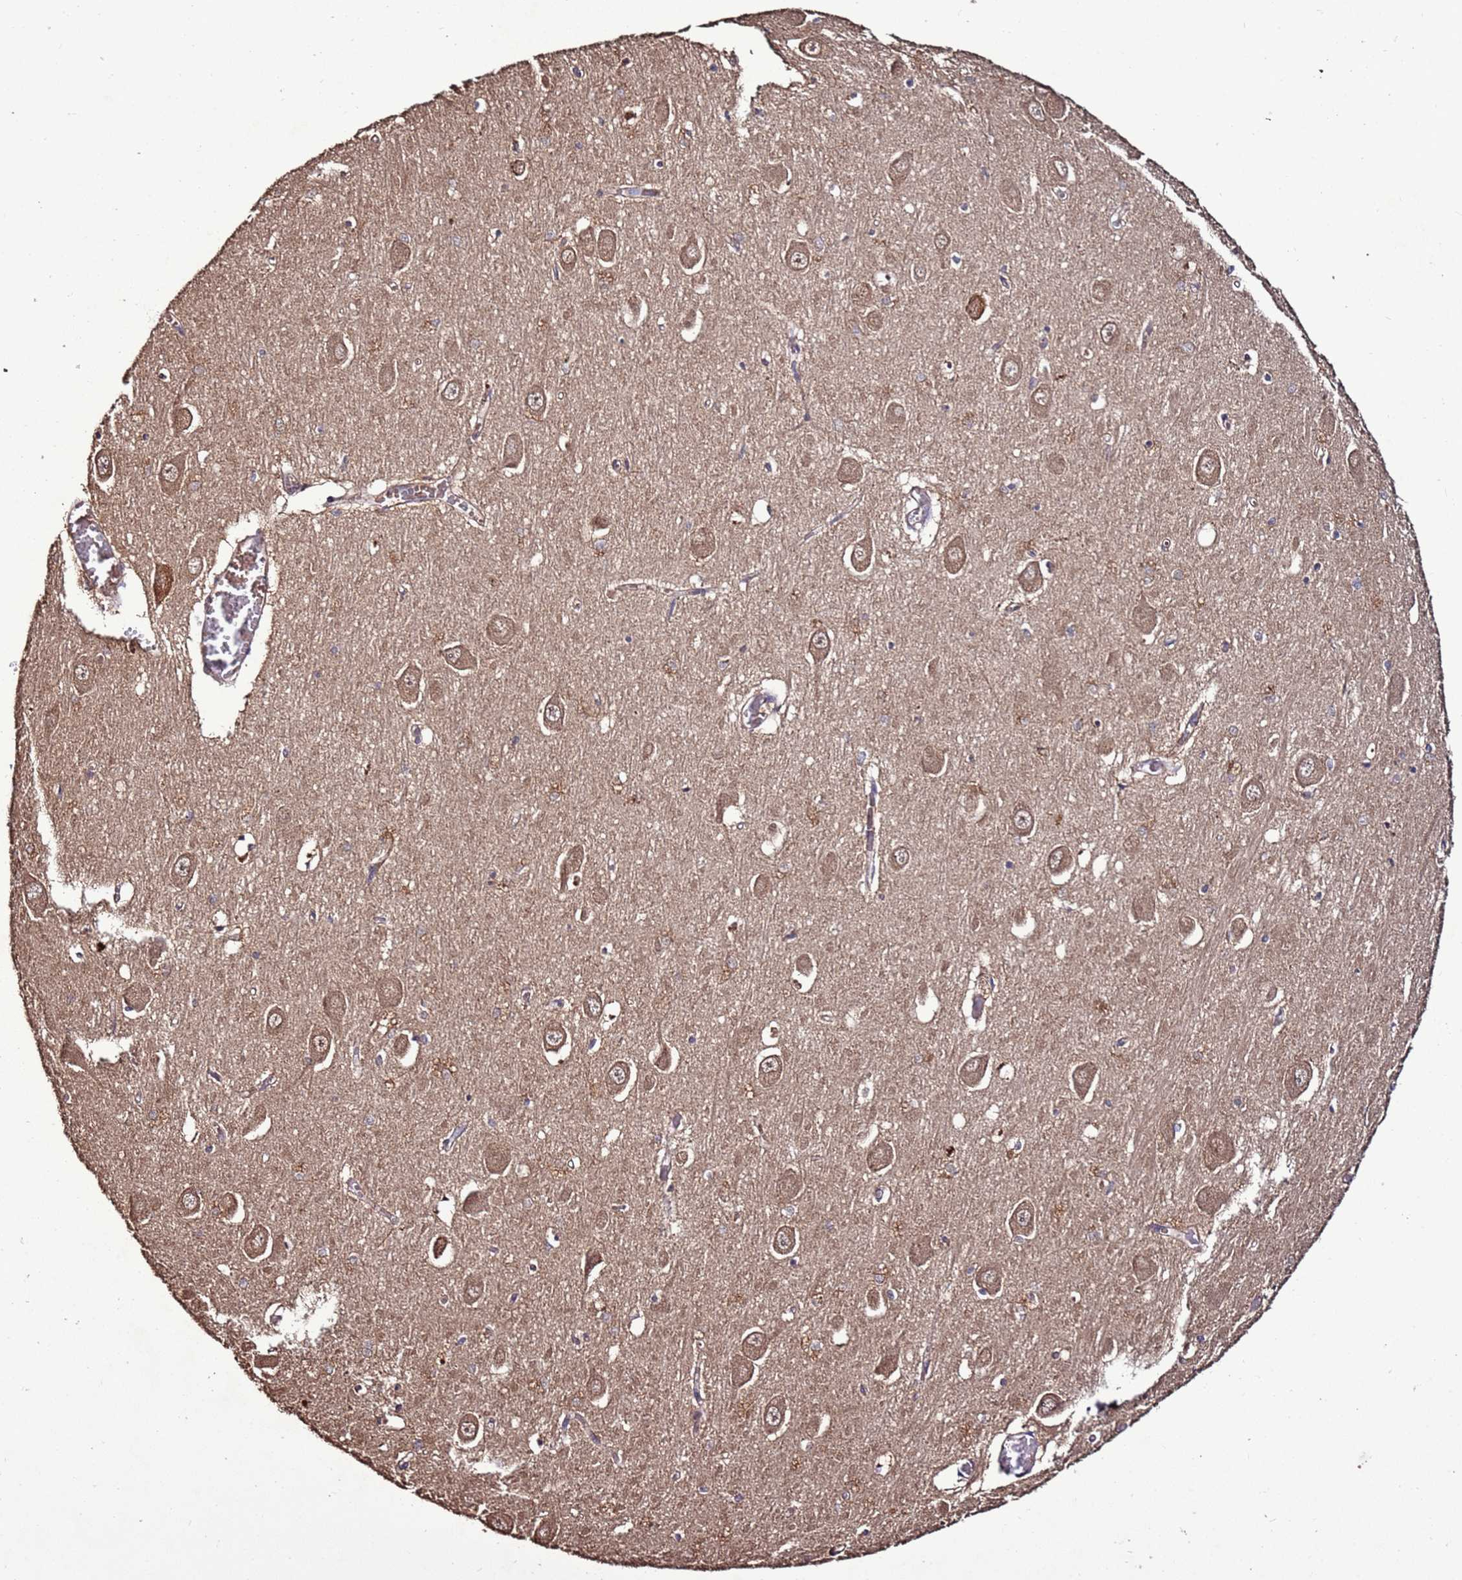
{"staining": {"intensity": "moderate", "quantity": "<25%", "location": "cytoplasmic/membranous,nuclear"}, "tissue": "hippocampus", "cell_type": "Glial cells", "image_type": "normal", "snomed": [{"axis": "morphology", "description": "Normal tissue, NOS"}, {"axis": "topography", "description": "Hippocampus"}], "caption": "A micrograph of hippocampus stained for a protein reveals moderate cytoplasmic/membranous,nuclear brown staining in glial cells. (IHC, brightfield microscopy, high magnification).", "gene": "RPS15A", "patient": {"sex": "male", "age": 70}}